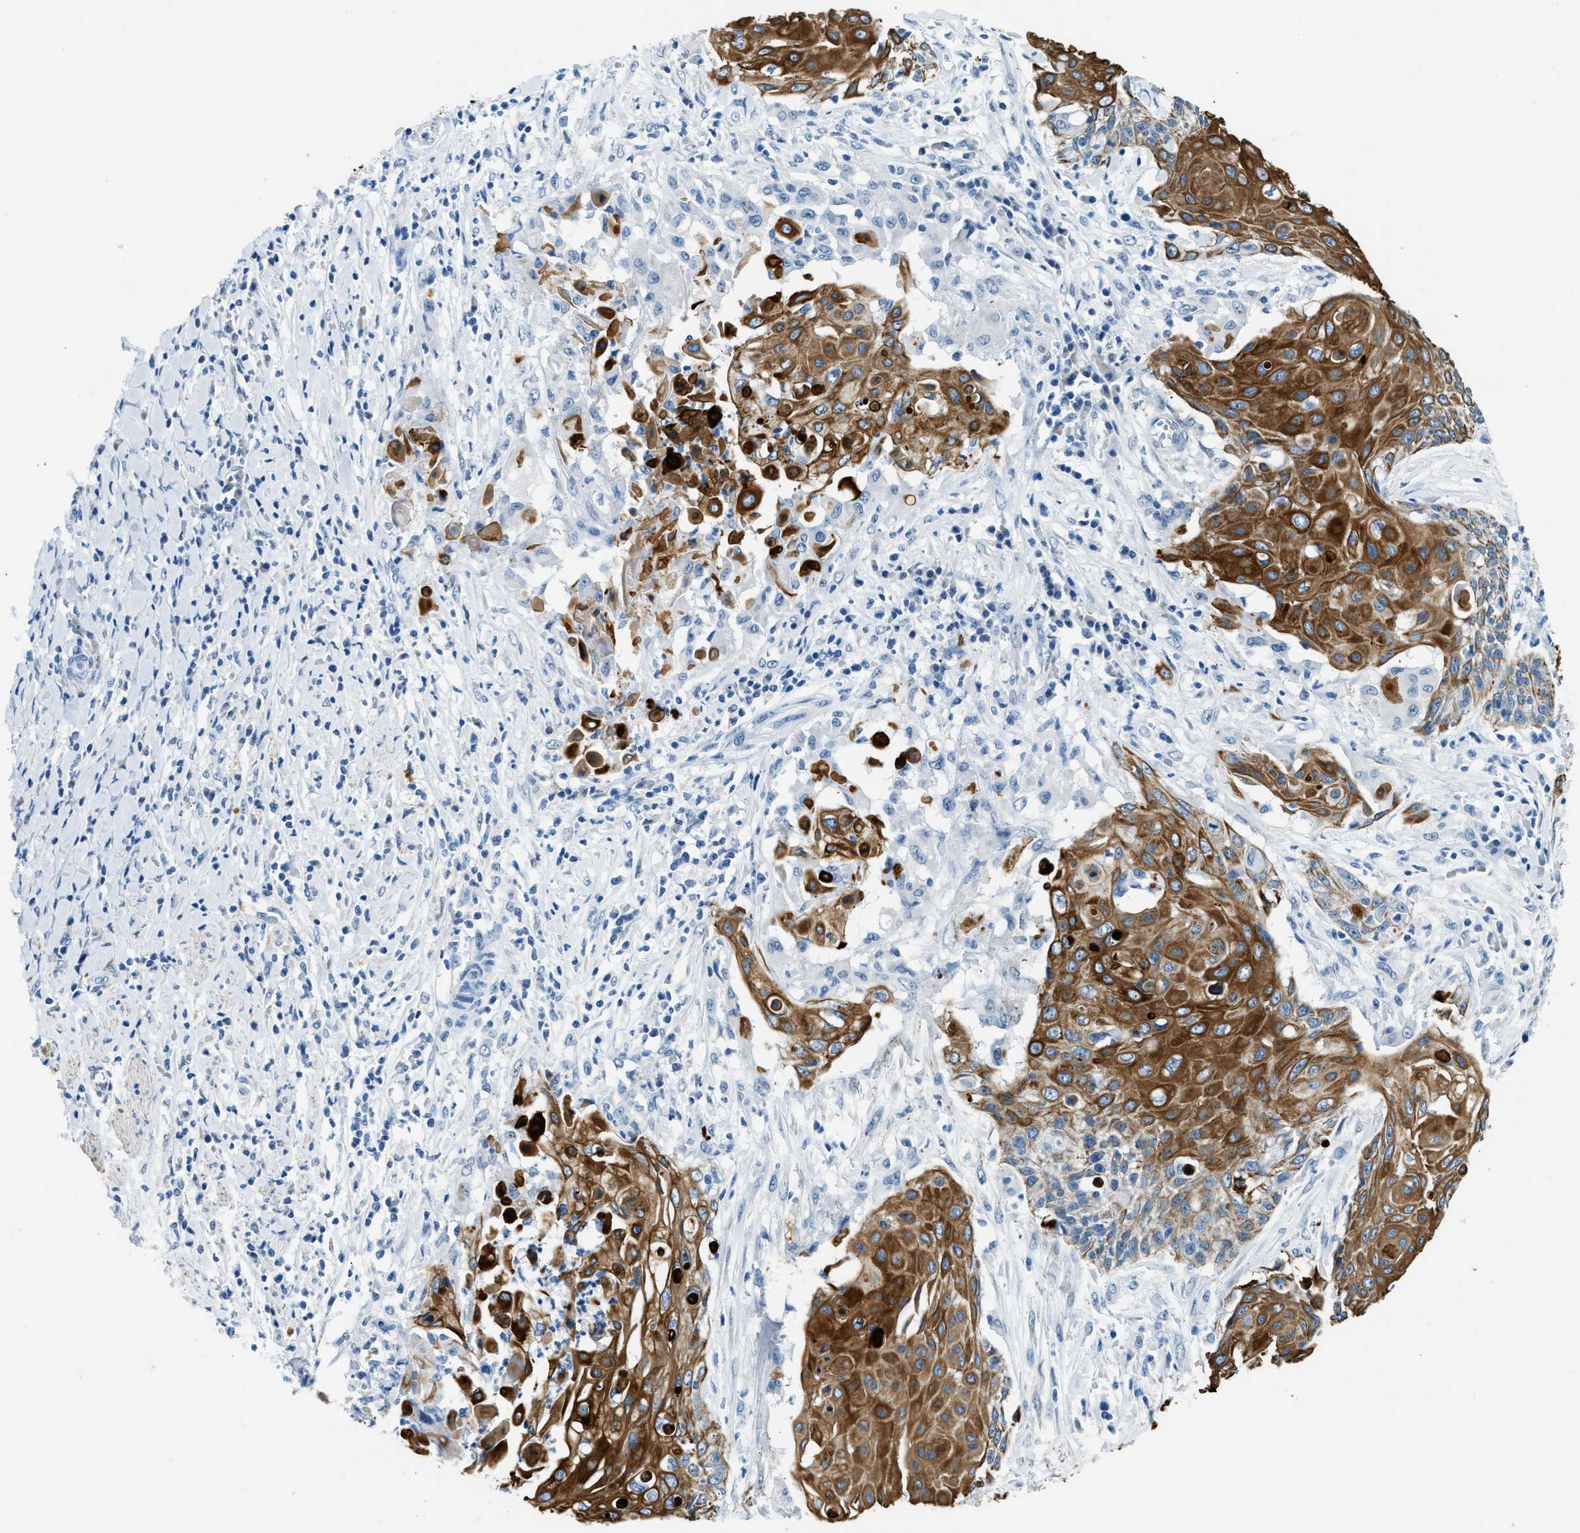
{"staining": {"intensity": "strong", "quantity": ">75%", "location": "cytoplasmic/membranous"}, "tissue": "cervical cancer", "cell_type": "Tumor cells", "image_type": "cancer", "snomed": [{"axis": "morphology", "description": "Squamous cell carcinoma, NOS"}, {"axis": "topography", "description": "Cervix"}], "caption": "Immunohistochemistry of human cervical squamous cell carcinoma exhibits high levels of strong cytoplasmic/membranous expression in approximately >75% of tumor cells.", "gene": "CFAP20", "patient": {"sex": "female", "age": 39}}